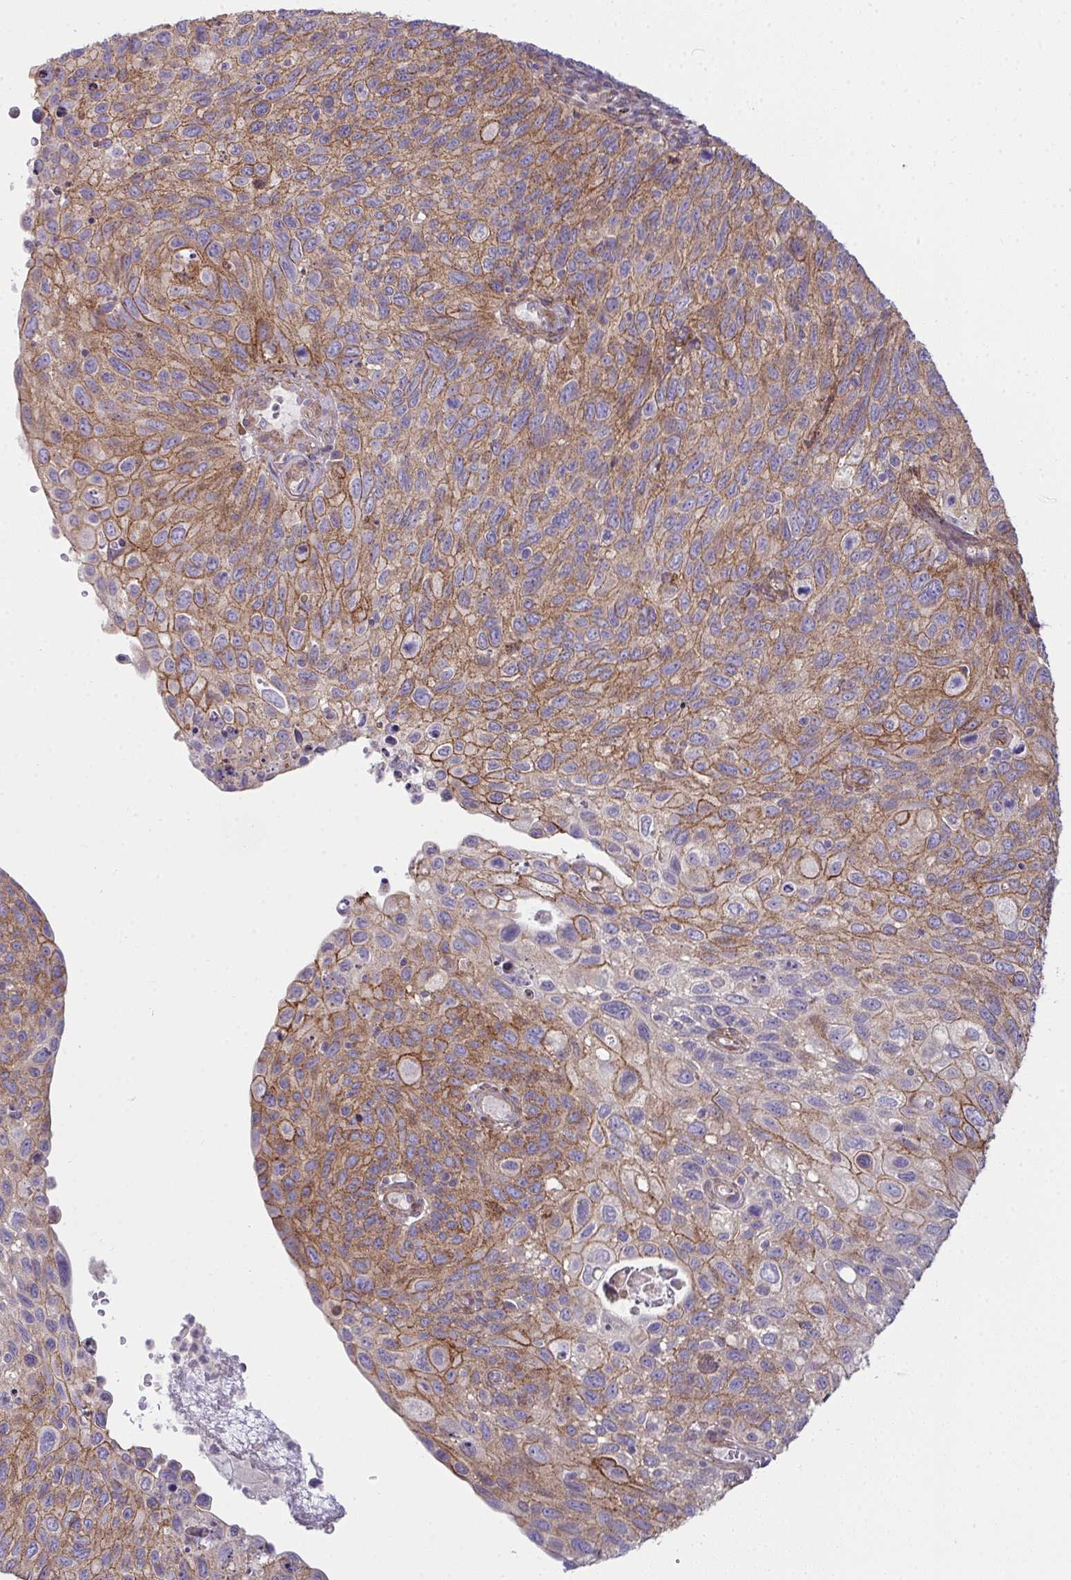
{"staining": {"intensity": "moderate", "quantity": ">75%", "location": "cytoplasmic/membranous"}, "tissue": "cervical cancer", "cell_type": "Tumor cells", "image_type": "cancer", "snomed": [{"axis": "morphology", "description": "Squamous cell carcinoma, NOS"}, {"axis": "topography", "description": "Cervix"}], "caption": "A high-resolution micrograph shows immunohistochemistry (IHC) staining of cervical squamous cell carcinoma, which demonstrates moderate cytoplasmic/membranous staining in approximately >75% of tumor cells.", "gene": "SH2D1B", "patient": {"sex": "female", "age": 70}}